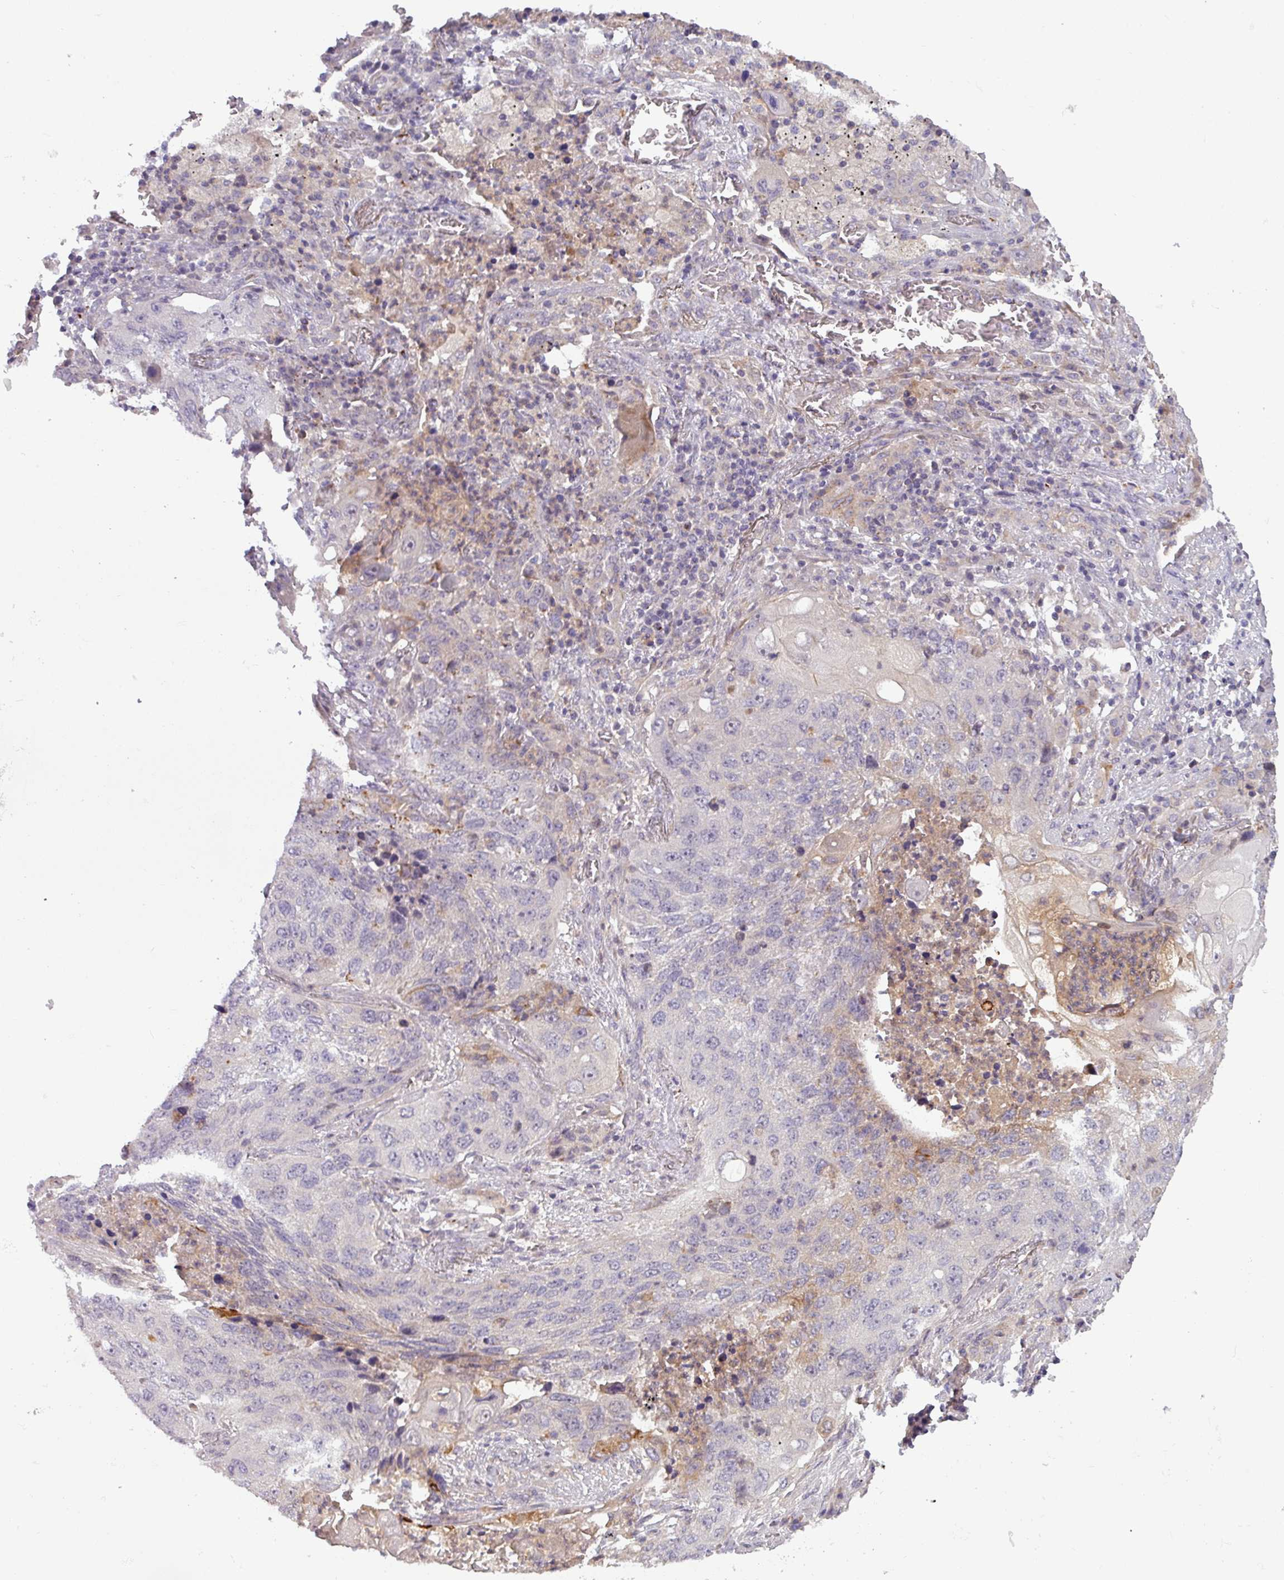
{"staining": {"intensity": "negative", "quantity": "none", "location": "none"}, "tissue": "lung cancer", "cell_type": "Tumor cells", "image_type": "cancer", "snomed": [{"axis": "morphology", "description": "Squamous cell carcinoma, NOS"}, {"axis": "topography", "description": "Lung"}], "caption": "Human lung squamous cell carcinoma stained for a protein using immunohistochemistry demonstrates no staining in tumor cells.", "gene": "ZNF35", "patient": {"sex": "female", "age": 63}}